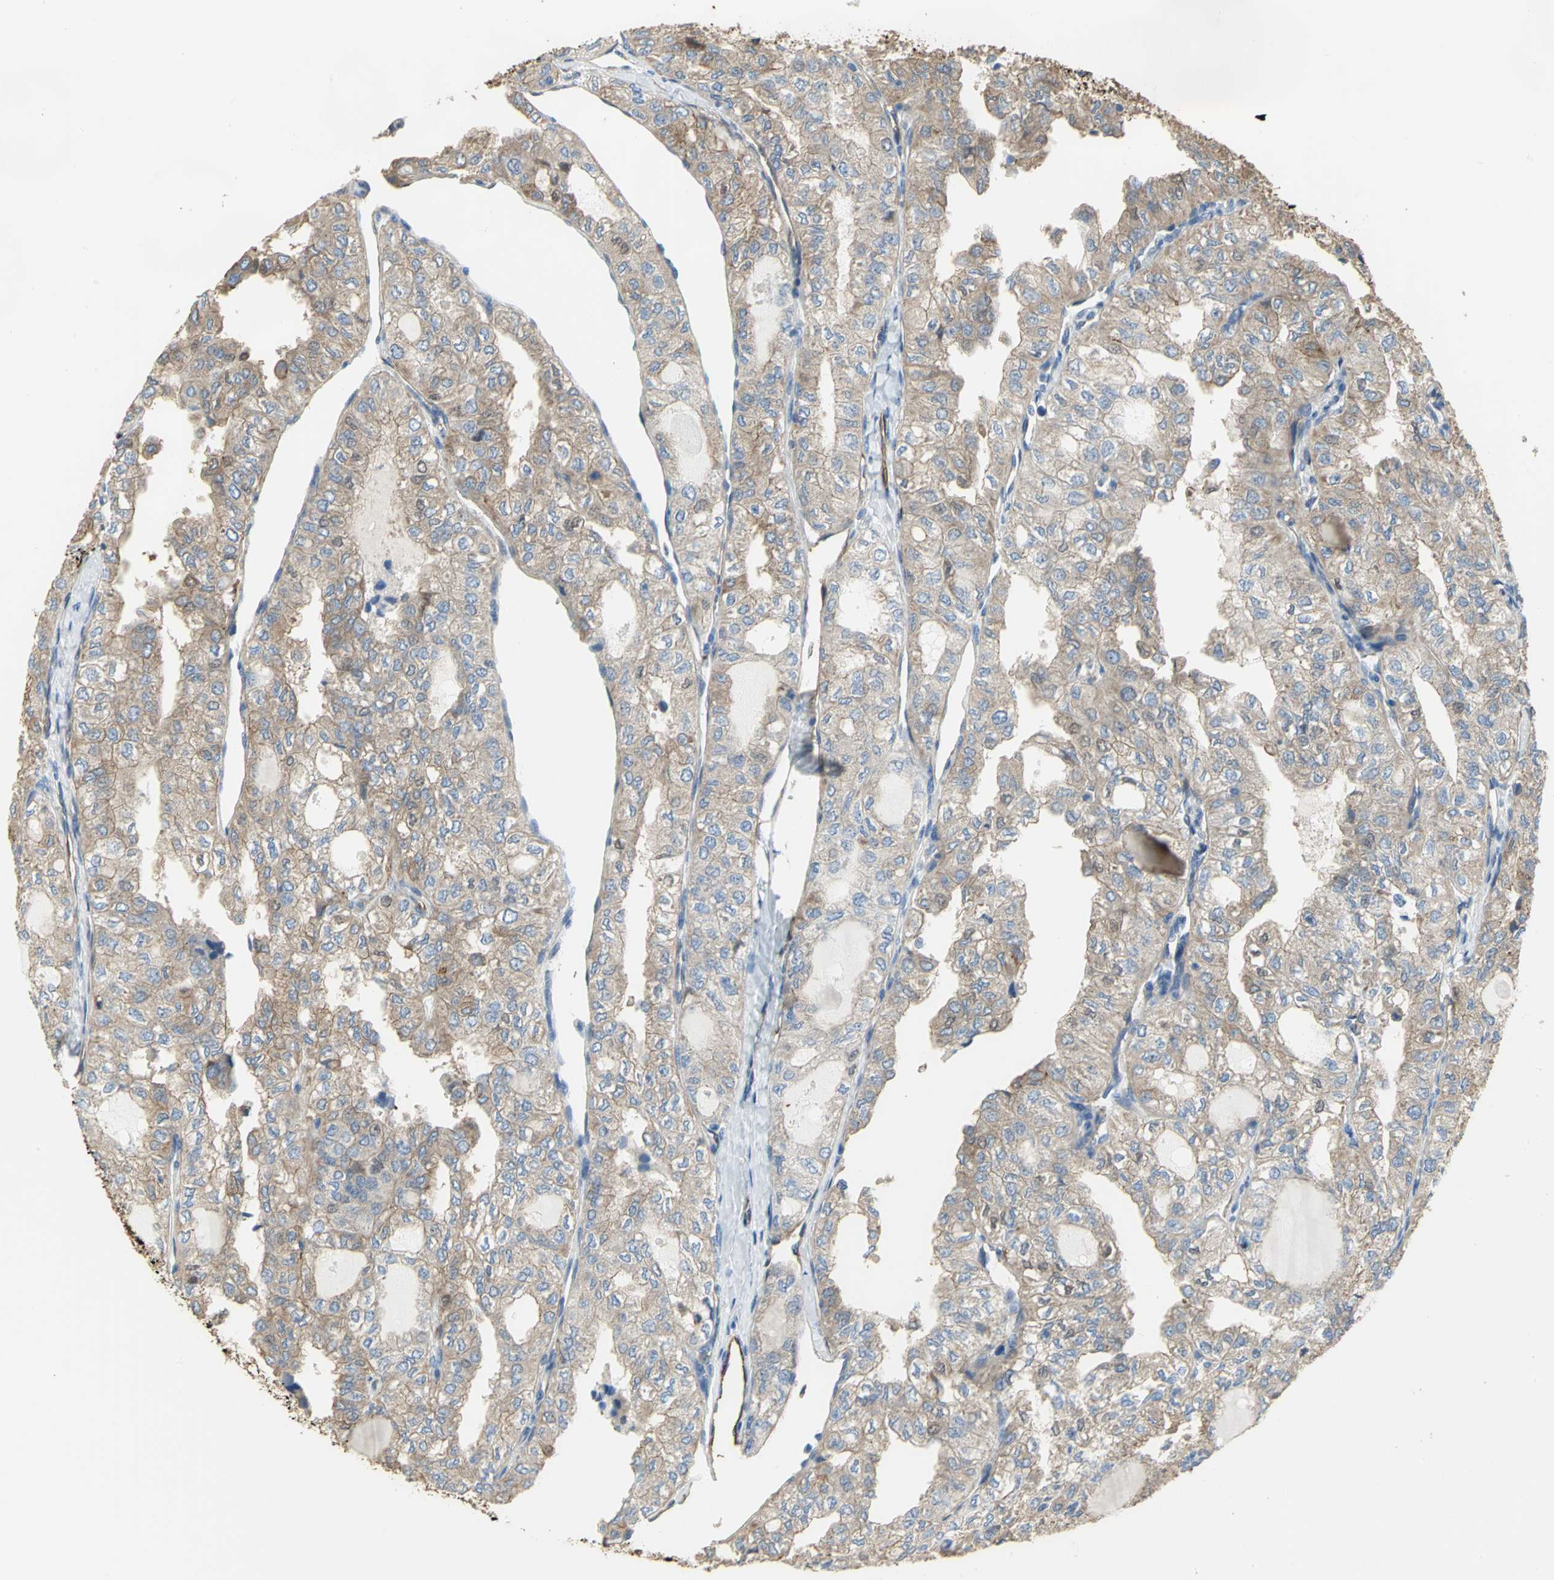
{"staining": {"intensity": "moderate", "quantity": ">75%", "location": "cytoplasmic/membranous"}, "tissue": "thyroid cancer", "cell_type": "Tumor cells", "image_type": "cancer", "snomed": [{"axis": "morphology", "description": "Follicular adenoma carcinoma, NOS"}, {"axis": "topography", "description": "Thyroid gland"}], "caption": "Human thyroid cancer (follicular adenoma carcinoma) stained for a protein (brown) reveals moderate cytoplasmic/membranous positive staining in about >75% of tumor cells.", "gene": "FLNB", "patient": {"sex": "male", "age": 75}}